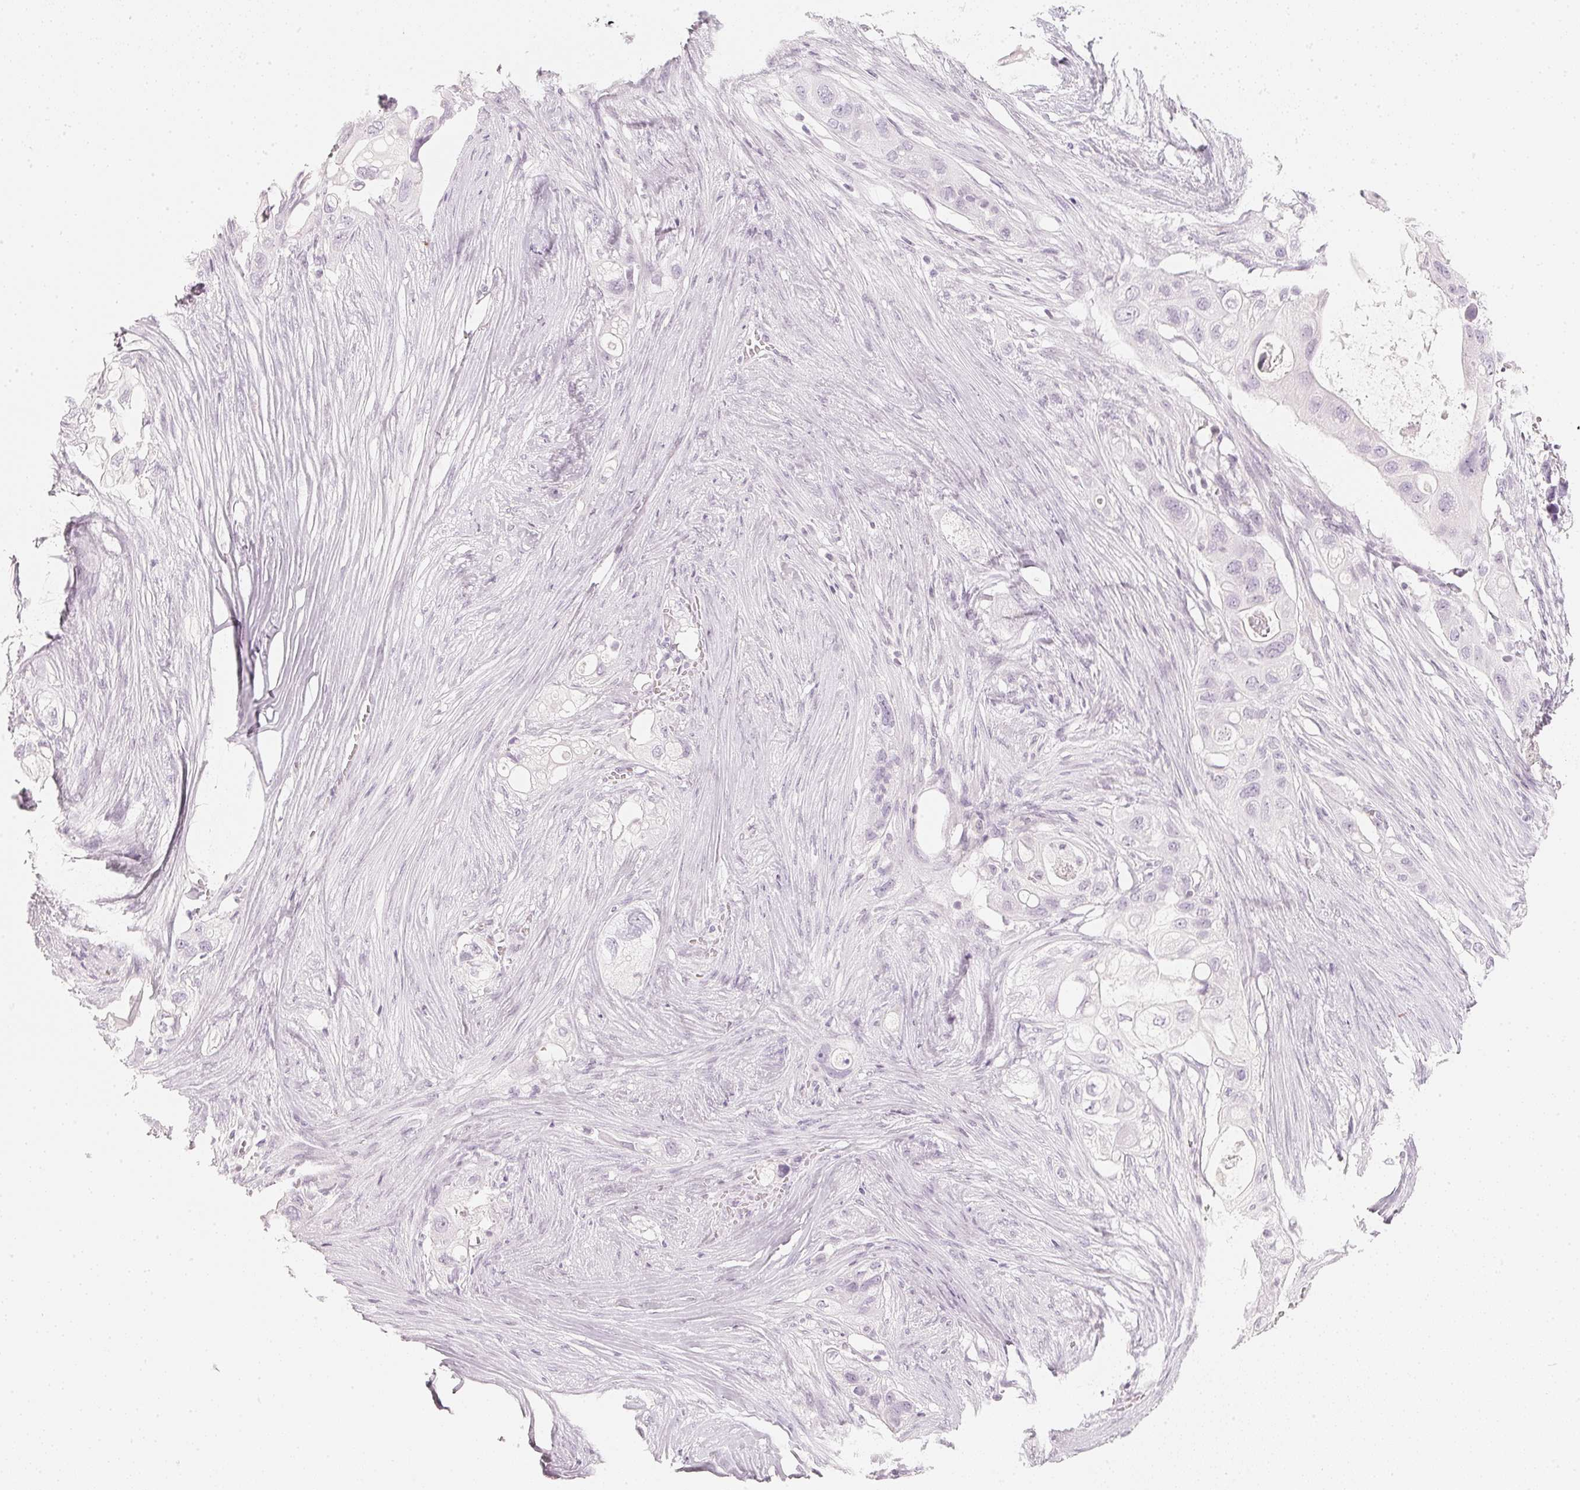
{"staining": {"intensity": "negative", "quantity": "none", "location": "none"}, "tissue": "pancreatic cancer", "cell_type": "Tumor cells", "image_type": "cancer", "snomed": [{"axis": "morphology", "description": "Adenocarcinoma, NOS"}, {"axis": "topography", "description": "Pancreas"}], "caption": "A micrograph of pancreatic cancer stained for a protein demonstrates no brown staining in tumor cells.", "gene": "SLC22A8", "patient": {"sex": "female", "age": 72}}